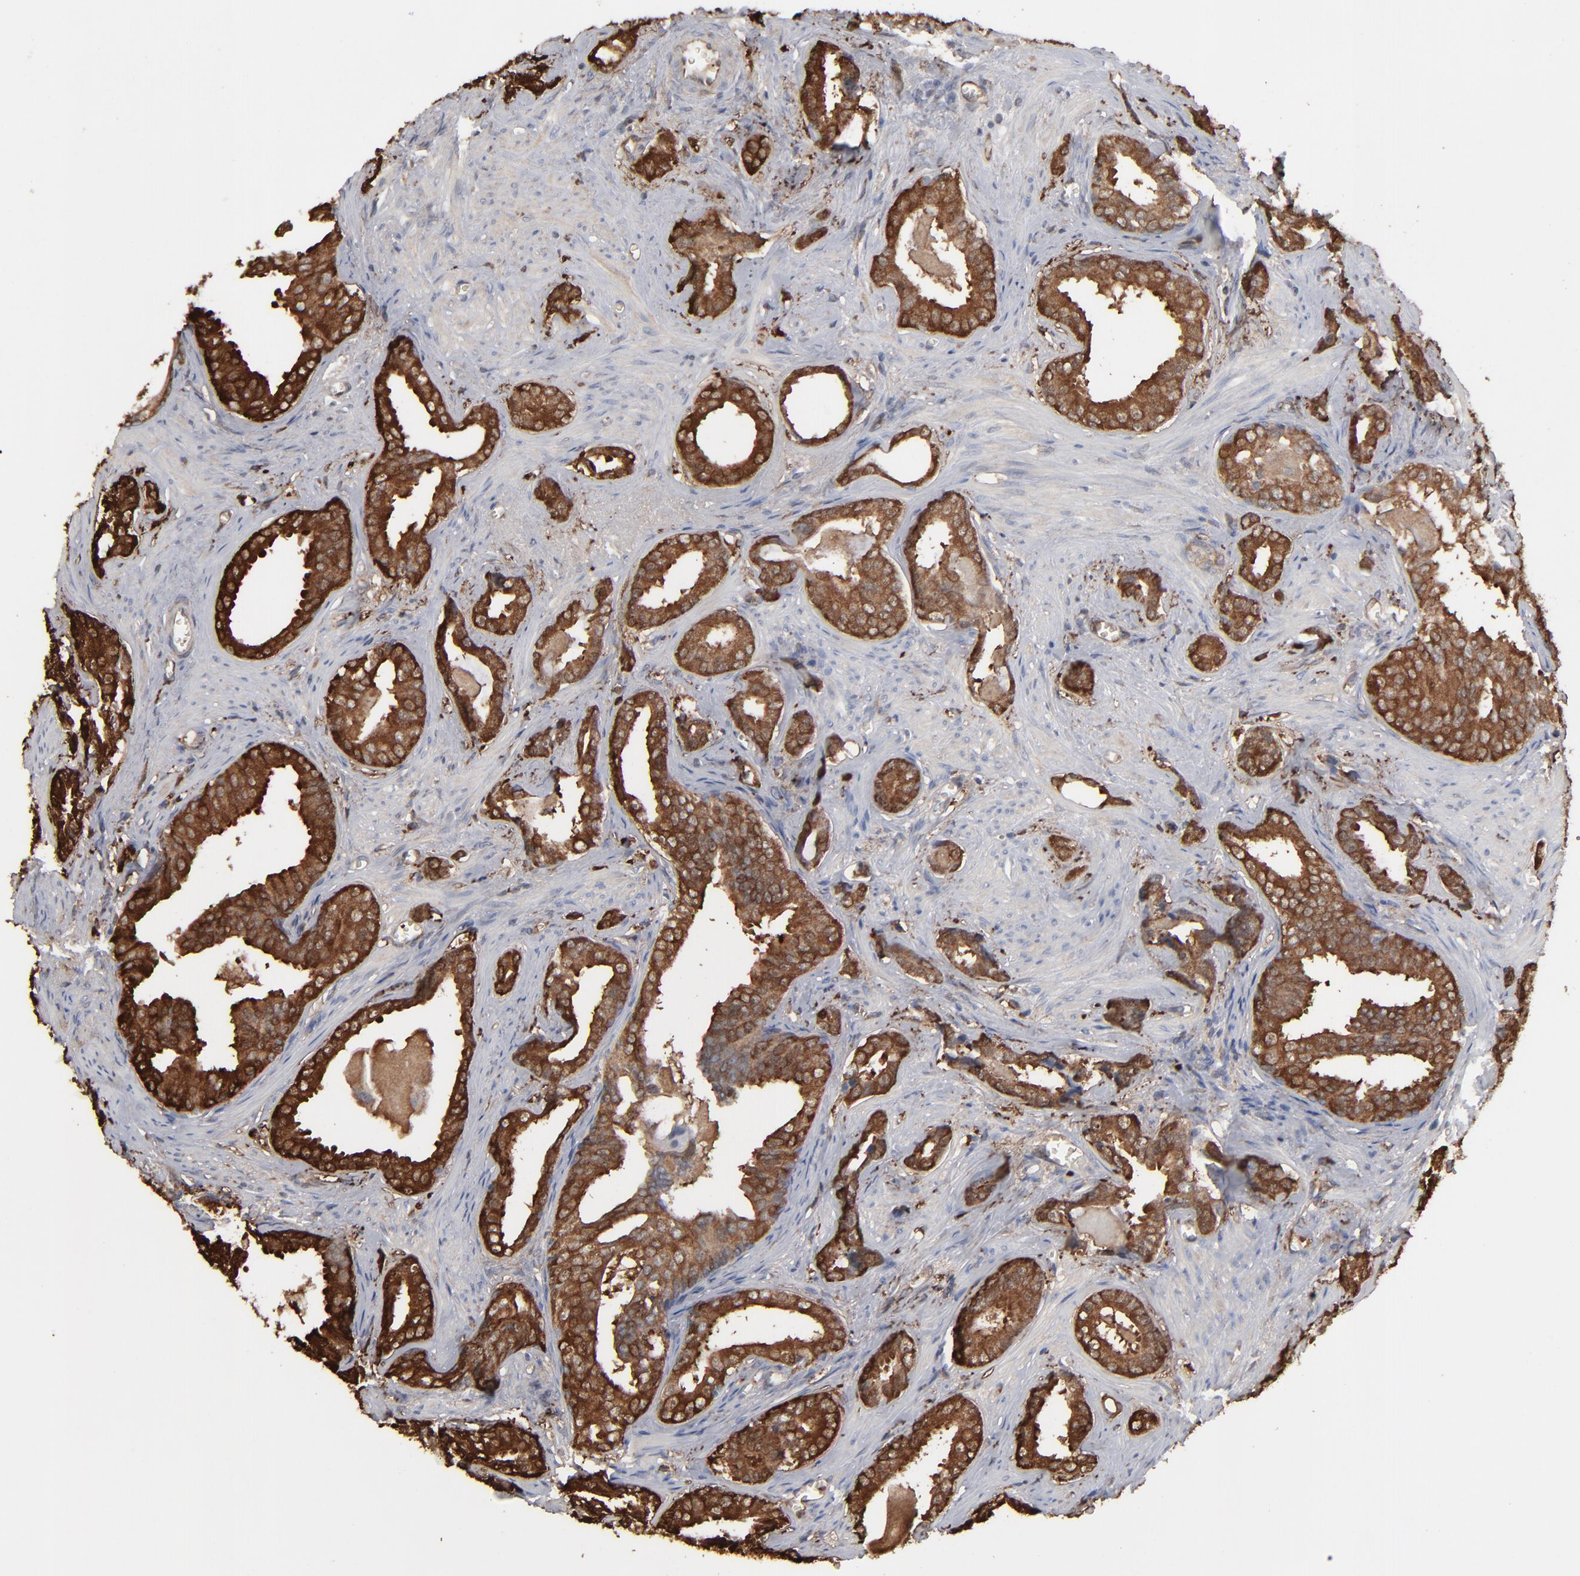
{"staining": {"intensity": "strong", "quantity": ">75%", "location": "cytoplasmic/membranous,nuclear"}, "tissue": "prostate cancer", "cell_type": "Tumor cells", "image_type": "cancer", "snomed": [{"axis": "morphology", "description": "Adenocarcinoma, Medium grade"}, {"axis": "topography", "description": "Prostate"}], "caption": "Protein expression analysis of human prostate cancer (medium-grade adenocarcinoma) reveals strong cytoplasmic/membranous and nuclear positivity in about >75% of tumor cells. Using DAB (3,3'-diaminobenzidine) (brown) and hematoxylin (blue) stains, captured at high magnification using brightfield microscopy.", "gene": "NME1-NME2", "patient": {"sex": "male", "age": 79}}